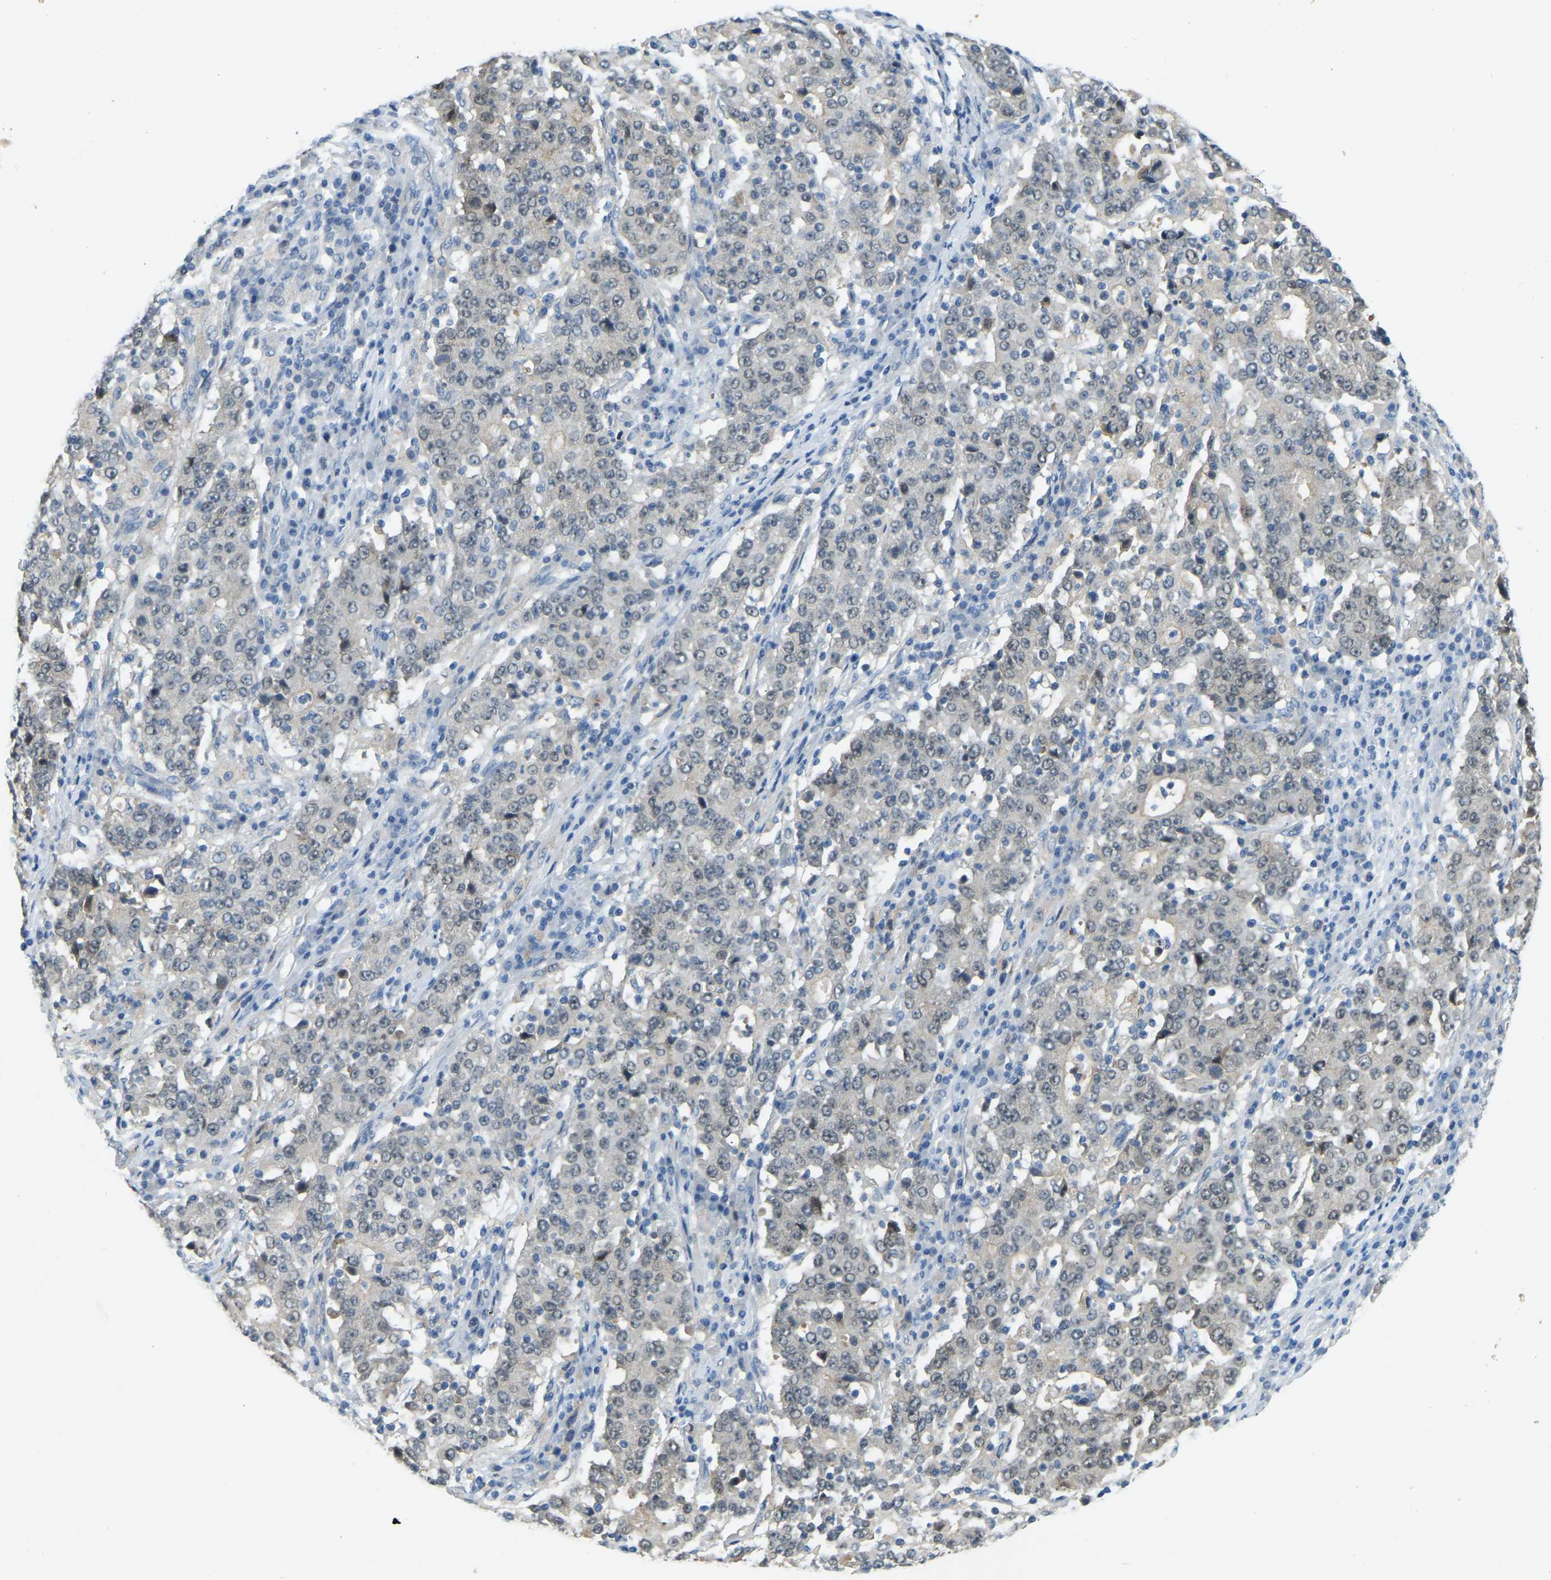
{"staining": {"intensity": "negative", "quantity": "none", "location": "none"}, "tissue": "stomach cancer", "cell_type": "Tumor cells", "image_type": "cancer", "snomed": [{"axis": "morphology", "description": "Adenocarcinoma, NOS"}, {"axis": "topography", "description": "Stomach"}], "caption": "Stomach adenocarcinoma was stained to show a protein in brown. There is no significant positivity in tumor cells.", "gene": "NME8", "patient": {"sex": "male", "age": 59}}